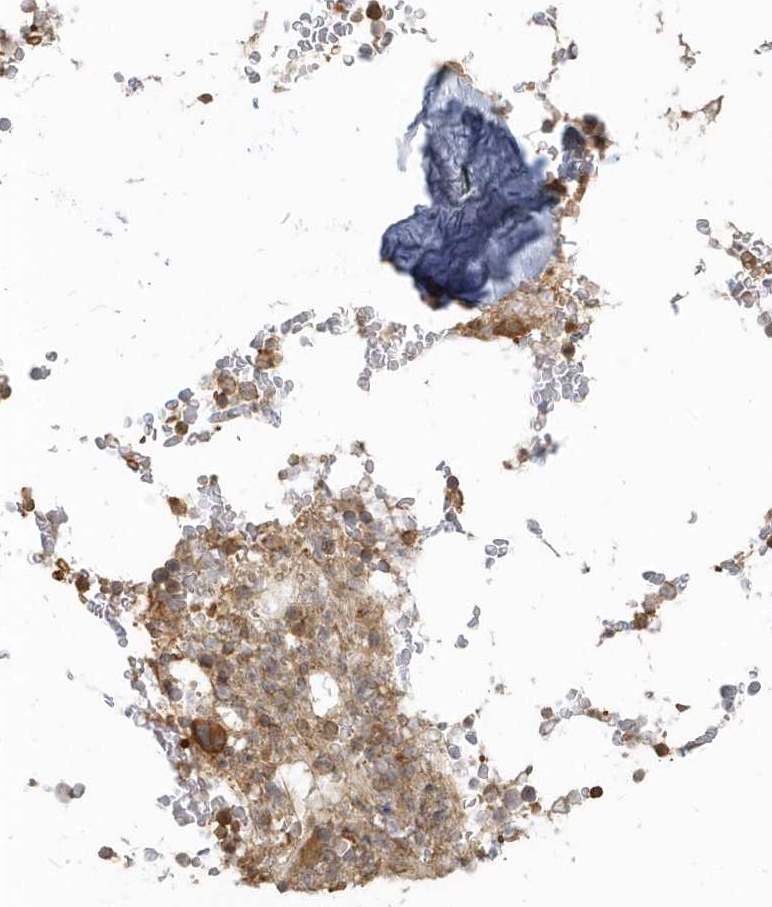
{"staining": {"intensity": "moderate", "quantity": "25%-75%", "location": "cytoplasmic/membranous"}, "tissue": "bone marrow", "cell_type": "Hematopoietic cells", "image_type": "normal", "snomed": [{"axis": "morphology", "description": "Normal tissue, NOS"}, {"axis": "topography", "description": "Bone marrow"}], "caption": "Unremarkable bone marrow was stained to show a protein in brown. There is medium levels of moderate cytoplasmic/membranous expression in about 25%-75% of hematopoietic cells.", "gene": "ZBTB8A", "patient": {"sex": "male", "age": 58}}